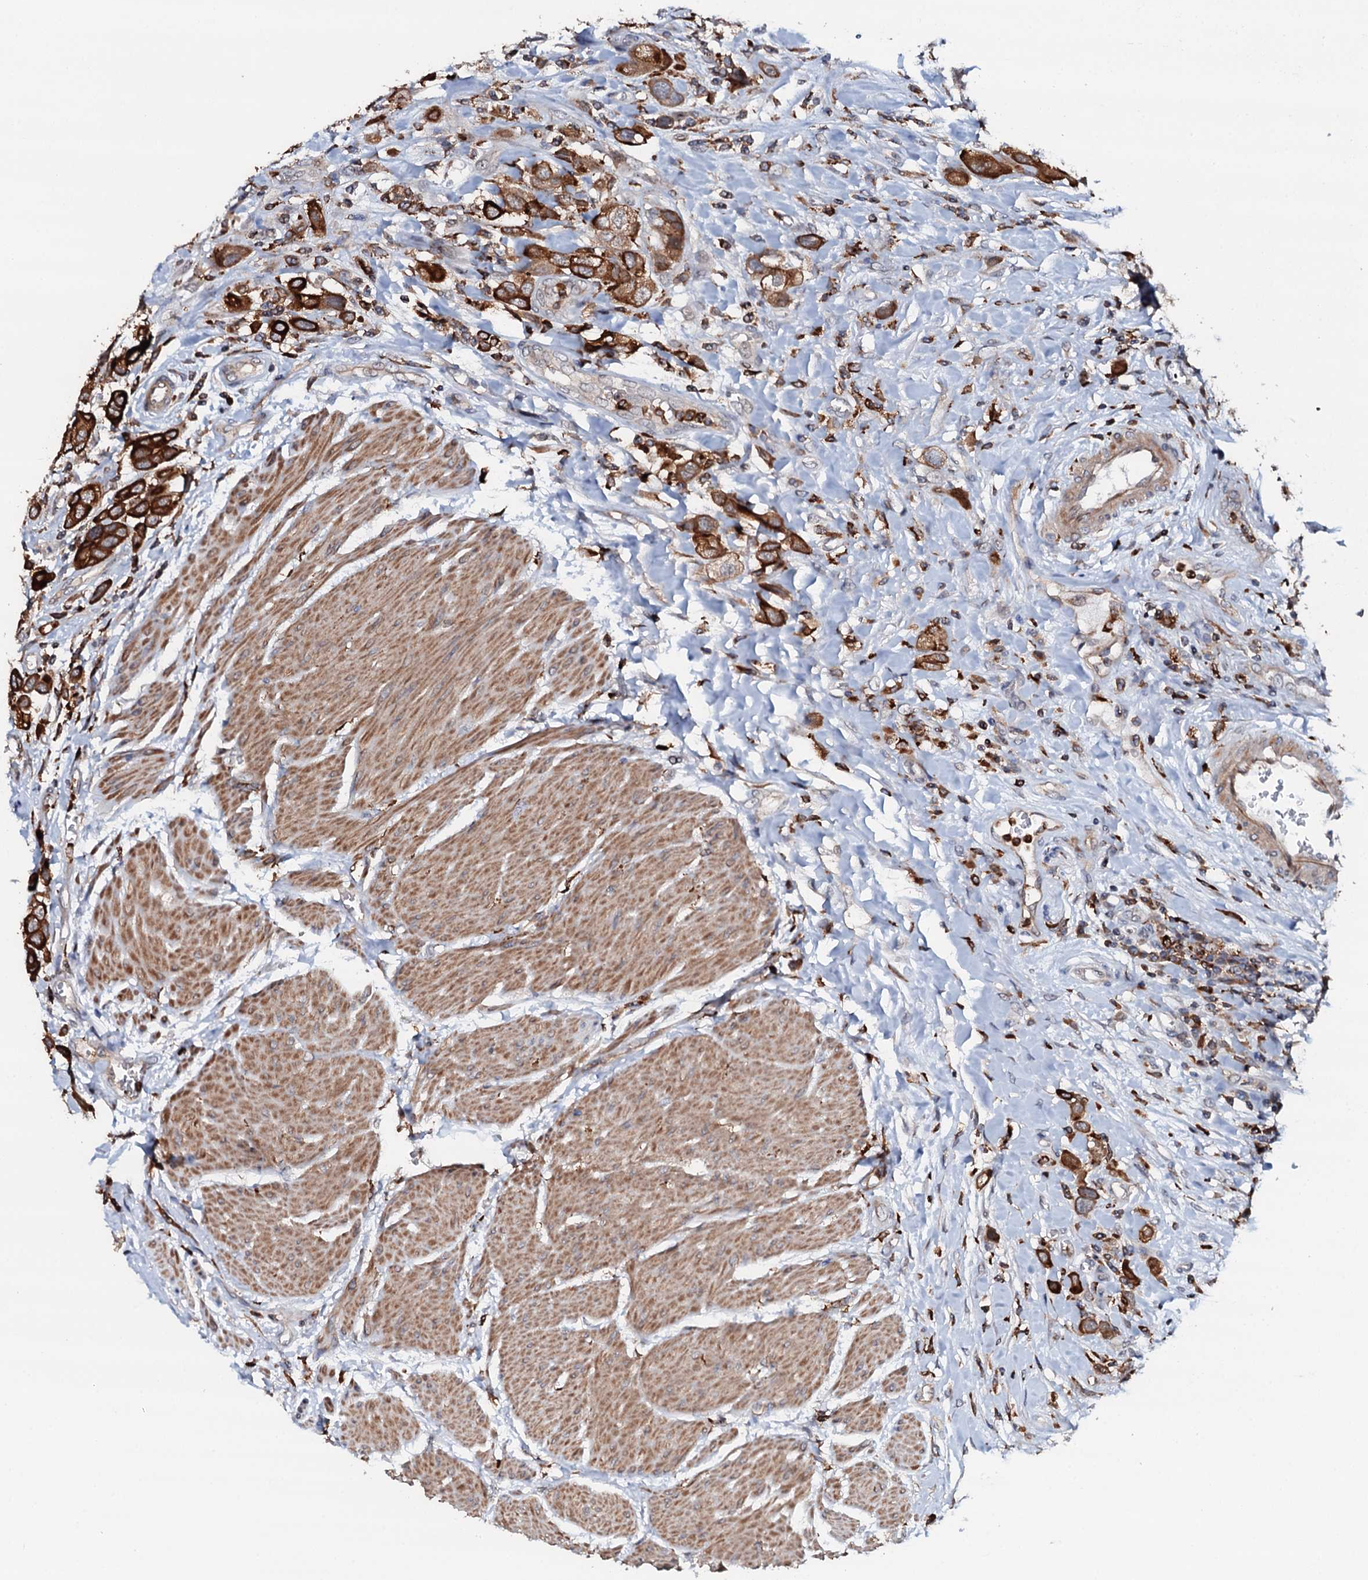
{"staining": {"intensity": "strong", "quantity": ">75%", "location": "cytoplasmic/membranous"}, "tissue": "urothelial cancer", "cell_type": "Tumor cells", "image_type": "cancer", "snomed": [{"axis": "morphology", "description": "Urothelial carcinoma, High grade"}, {"axis": "topography", "description": "Urinary bladder"}], "caption": "Approximately >75% of tumor cells in high-grade urothelial carcinoma reveal strong cytoplasmic/membranous protein expression as visualized by brown immunohistochemical staining.", "gene": "VAMP8", "patient": {"sex": "male", "age": 50}}